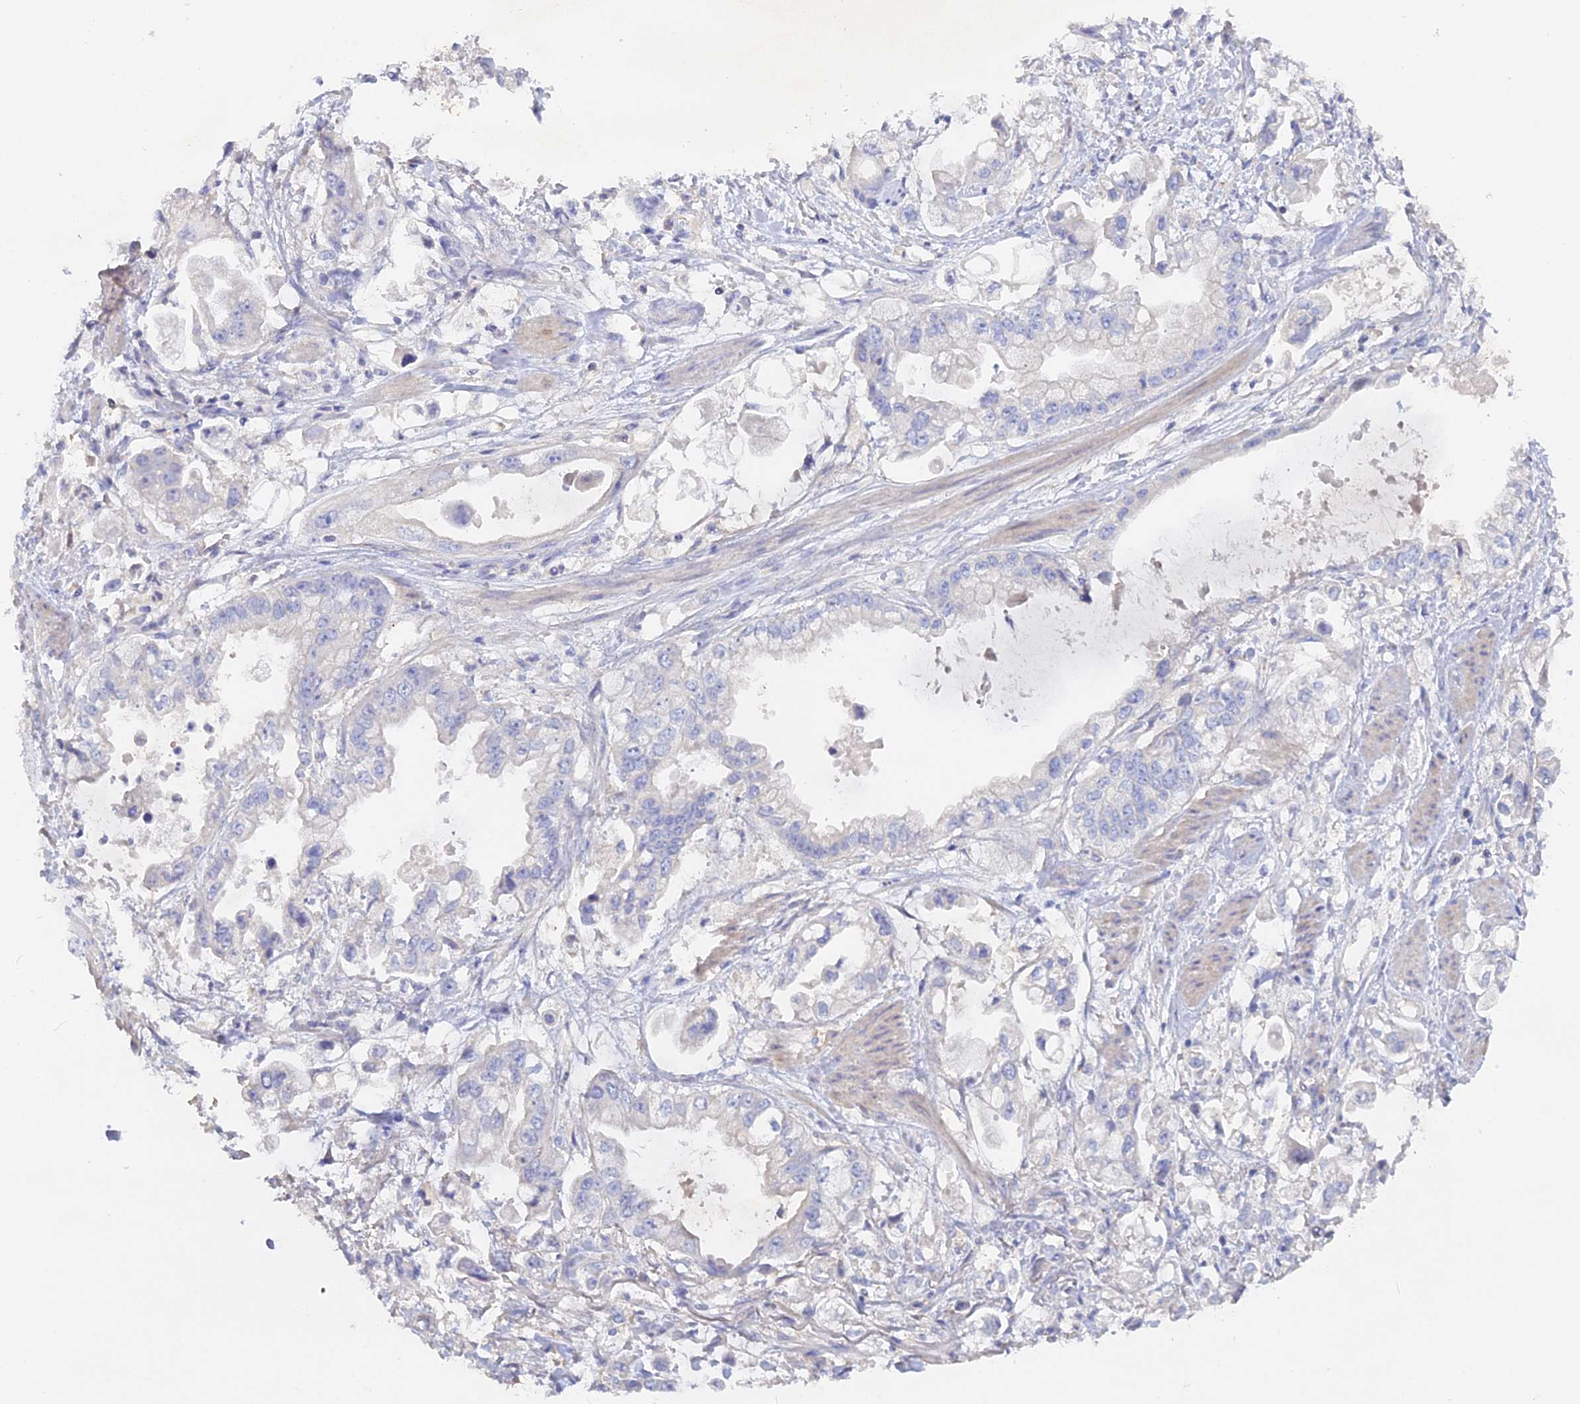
{"staining": {"intensity": "negative", "quantity": "none", "location": "none"}, "tissue": "stomach cancer", "cell_type": "Tumor cells", "image_type": "cancer", "snomed": [{"axis": "morphology", "description": "Adenocarcinoma, NOS"}, {"axis": "topography", "description": "Stomach"}], "caption": "Photomicrograph shows no protein positivity in tumor cells of stomach cancer tissue.", "gene": "ADGRA1", "patient": {"sex": "male", "age": 62}}